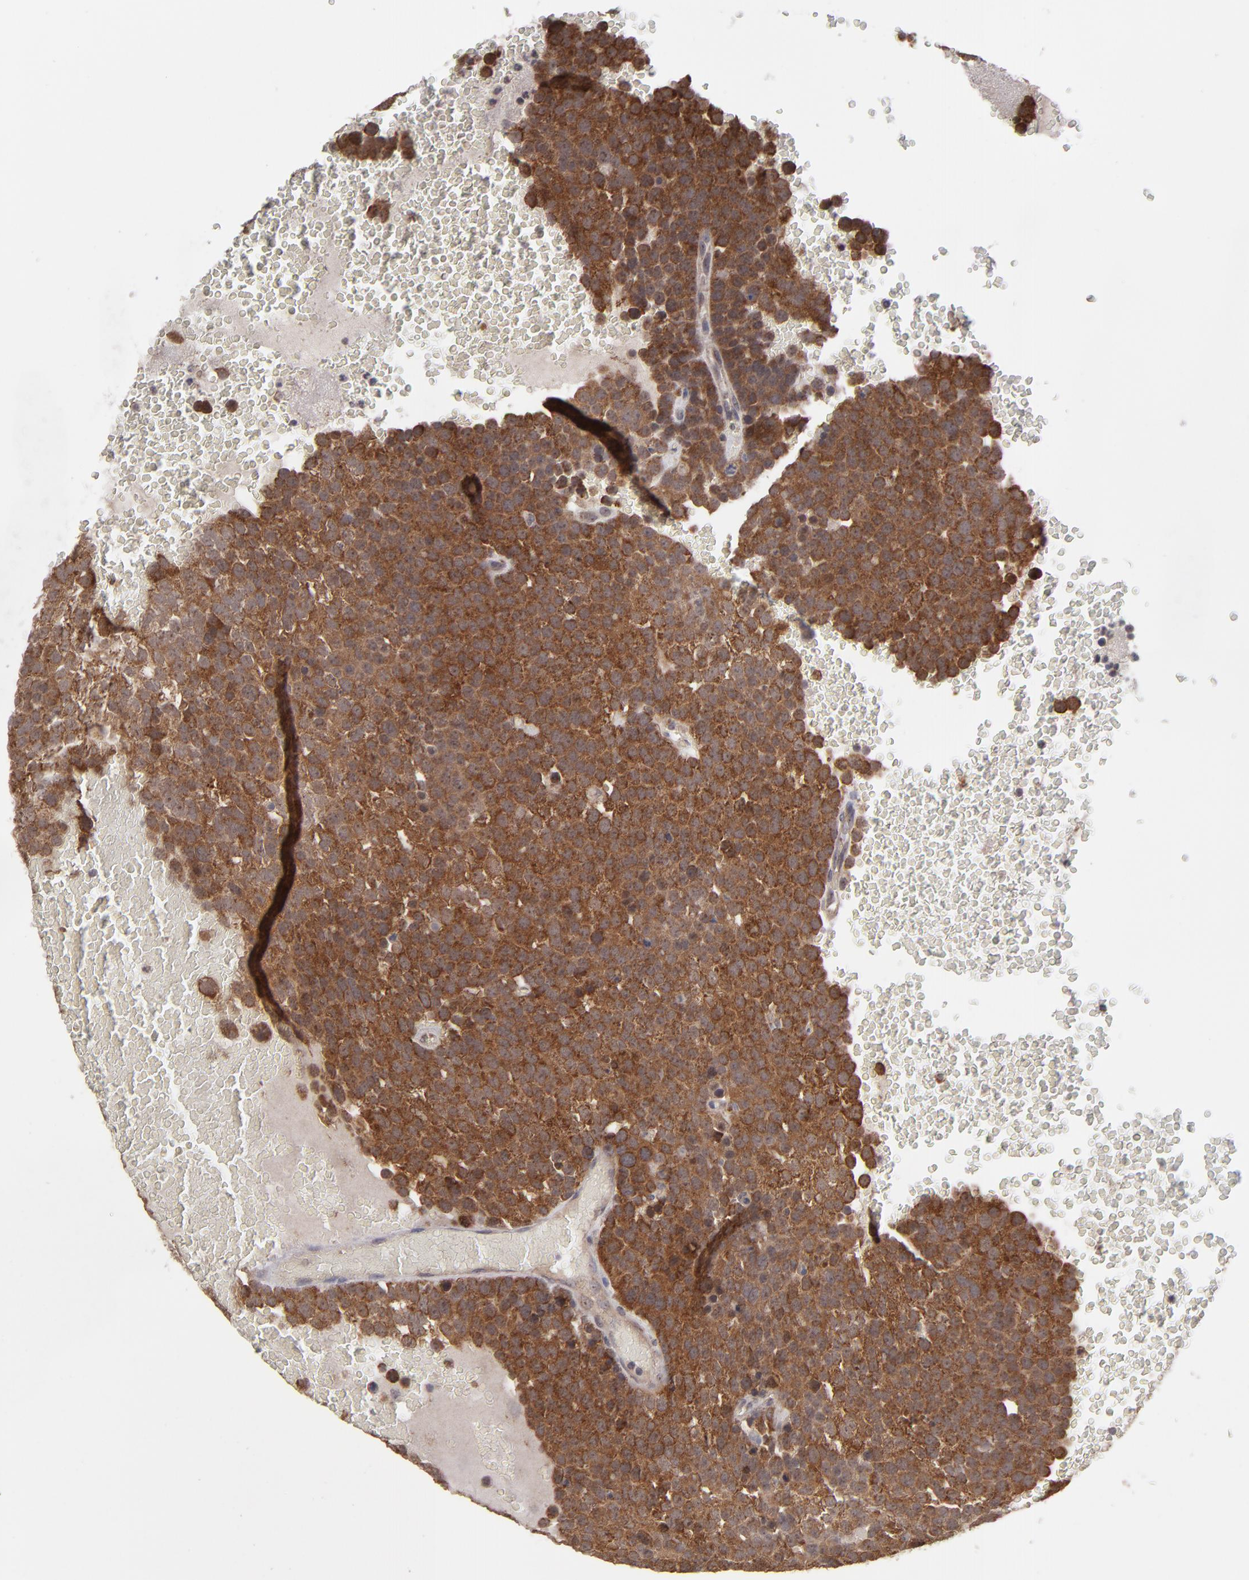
{"staining": {"intensity": "strong", "quantity": ">75%", "location": "cytoplasmic/membranous"}, "tissue": "testis cancer", "cell_type": "Tumor cells", "image_type": "cancer", "snomed": [{"axis": "morphology", "description": "Seminoma, NOS"}, {"axis": "topography", "description": "Testis"}], "caption": "Immunohistochemistry histopathology image of neoplastic tissue: human testis cancer (seminoma) stained using immunohistochemistry (IHC) demonstrates high levels of strong protein expression localized specifically in the cytoplasmic/membranous of tumor cells, appearing as a cytoplasmic/membranous brown color.", "gene": "GLCCI1", "patient": {"sex": "male", "age": 71}}